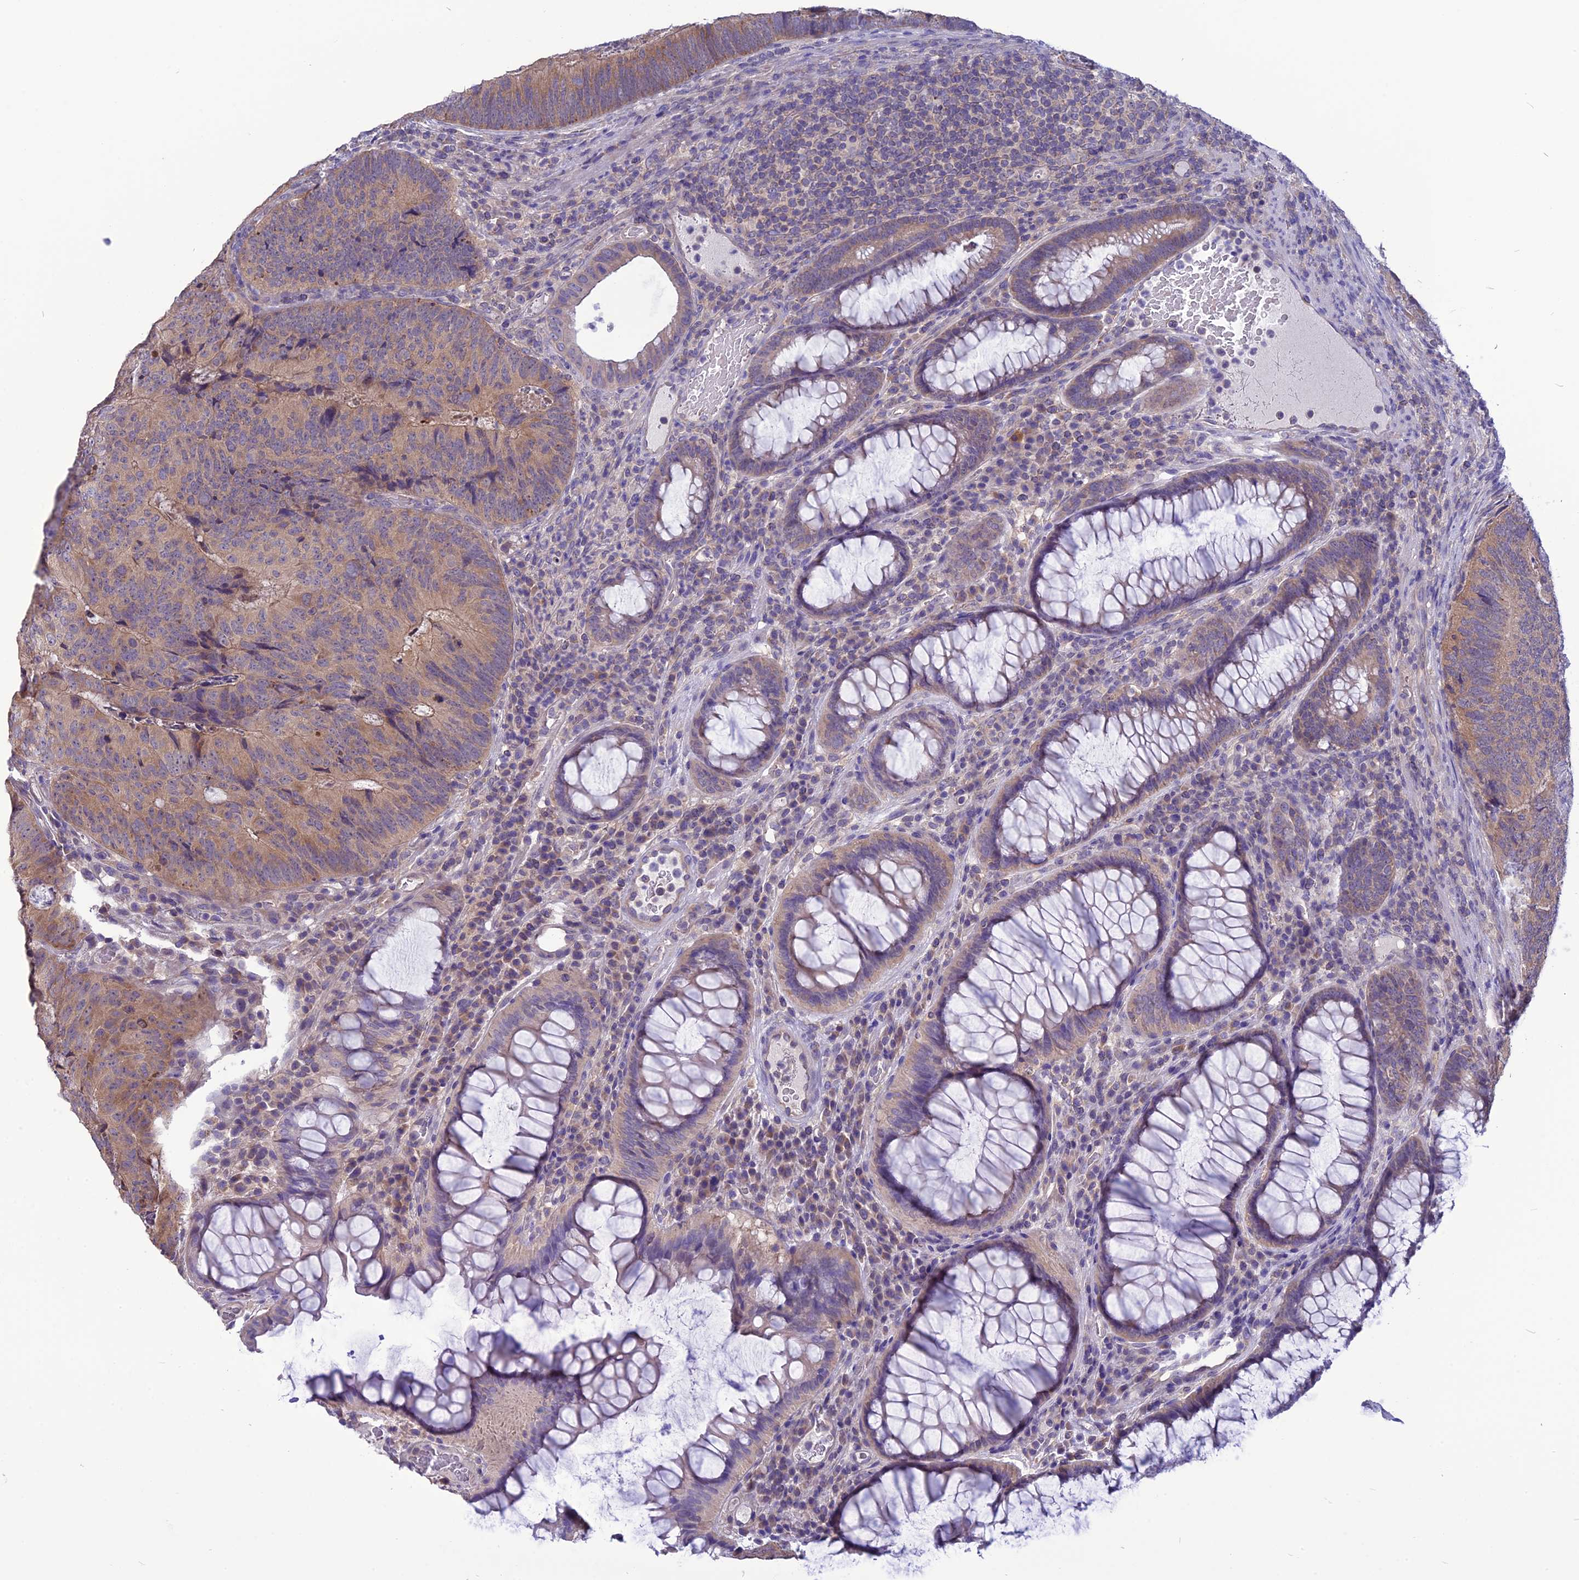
{"staining": {"intensity": "weak", "quantity": "25%-75%", "location": "cytoplasmic/membranous"}, "tissue": "colorectal cancer", "cell_type": "Tumor cells", "image_type": "cancer", "snomed": [{"axis": "morphology", "description": "Adenocarcinoma, NOS"}, {"axis": "topography", "description": "Colon"}], "caption": "Protein staining exhibits weak cytoplasmic/membranous staining in approximately 25%-75% of tumor cells in adenocarcinoma (colorectal). (DAB IHC, brown staining for protein, blue staining for nuclei).", "gene": "PSMF1", "patient": {"sex": "female", "age": 67}}